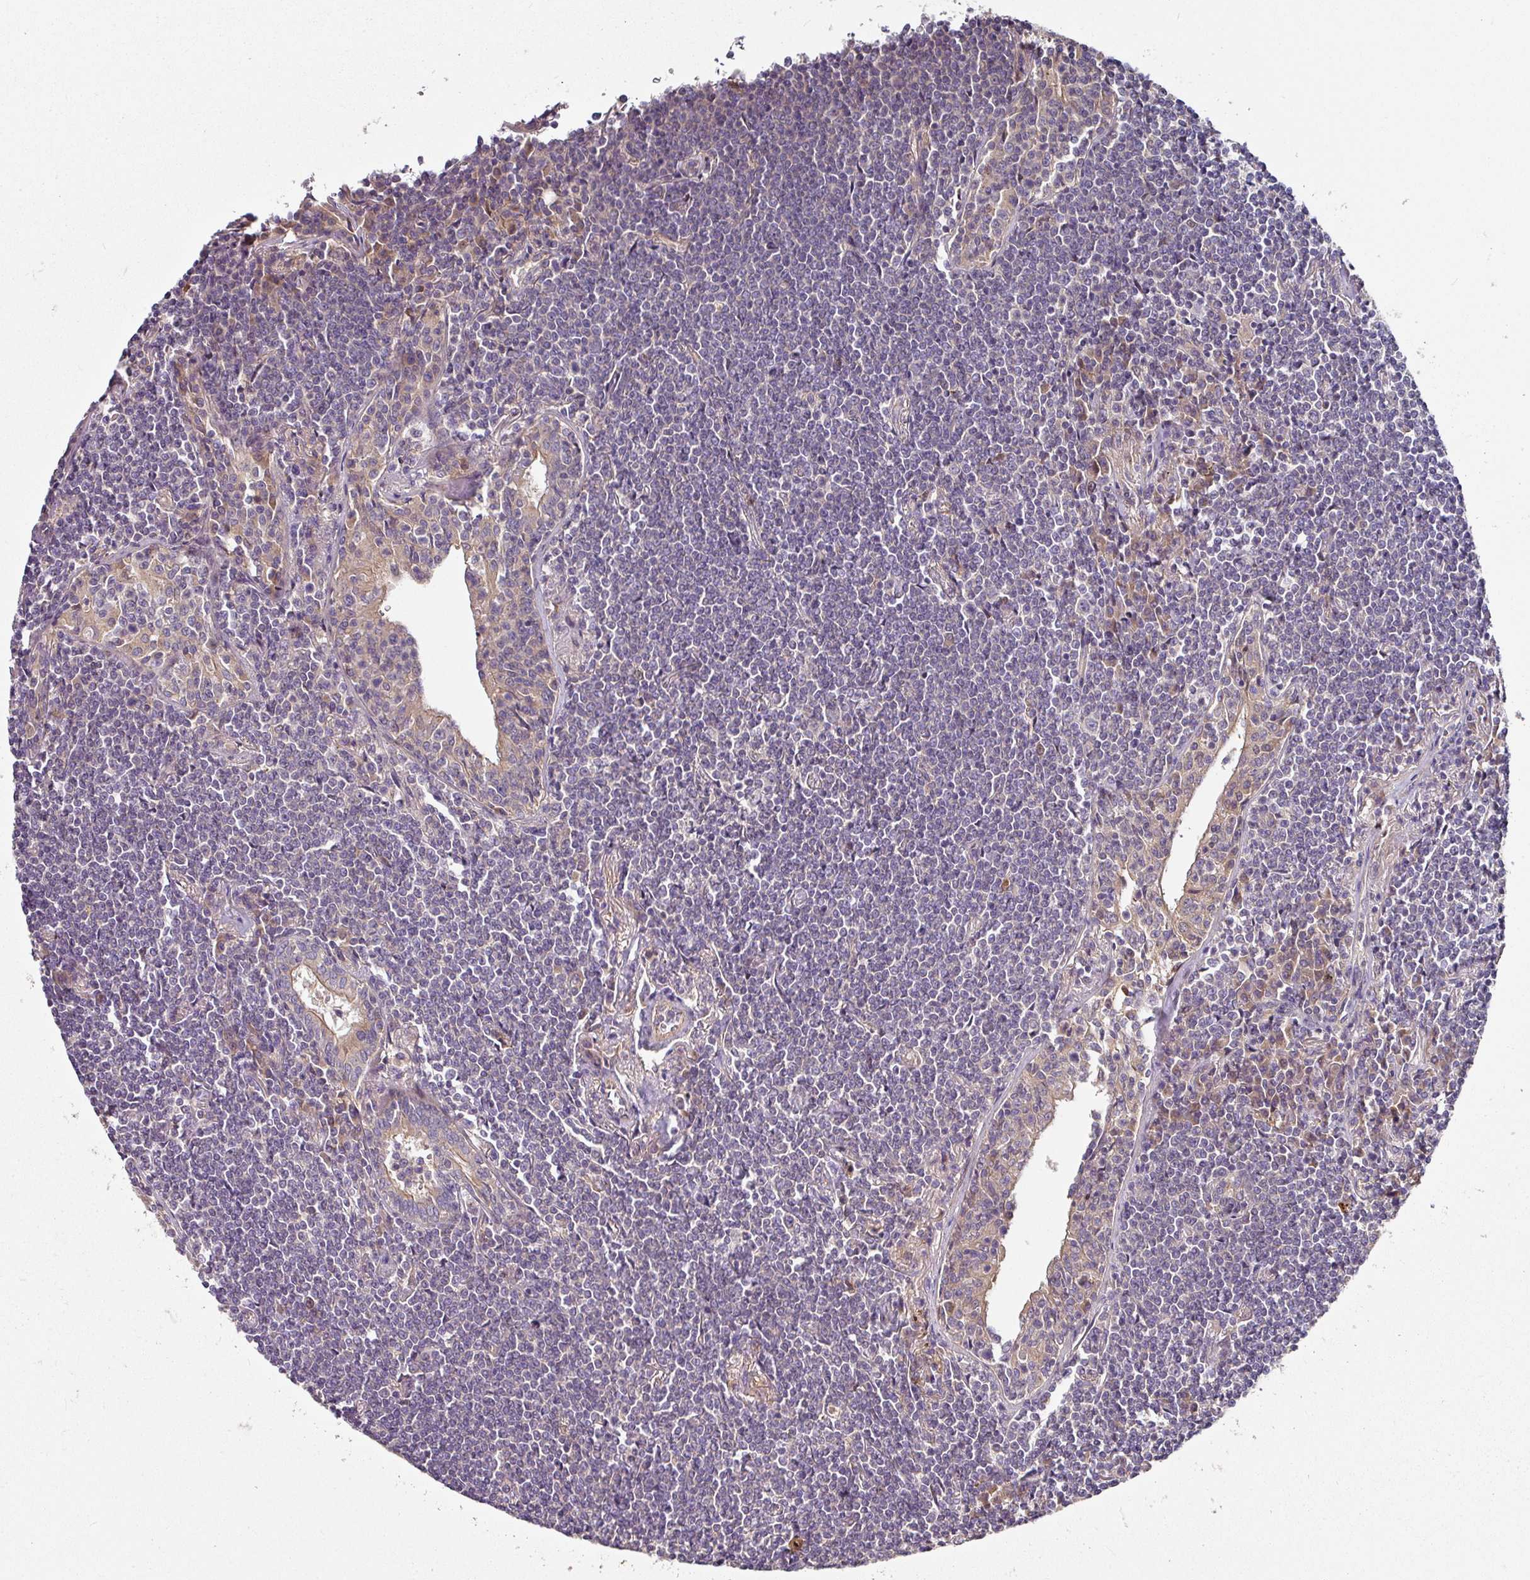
{"staining": {"intensity": "negative", "quantity": "none", "location": "none"}, "tissue": "lymphoma", "cell_type": "Tumor cells", "image_type": "cancer", "snomed": [{"axis": "morphology", "description": "Malignant lymphoma, non-Hodgkin's type, Low grade"}, {"axis": "topography", "description": "Lung"}], "caption": "IHC of lymphoma displays no staining in tumor cells.", "gene": "C4orf48", "patient": {"sex": "female", "age": 71}}